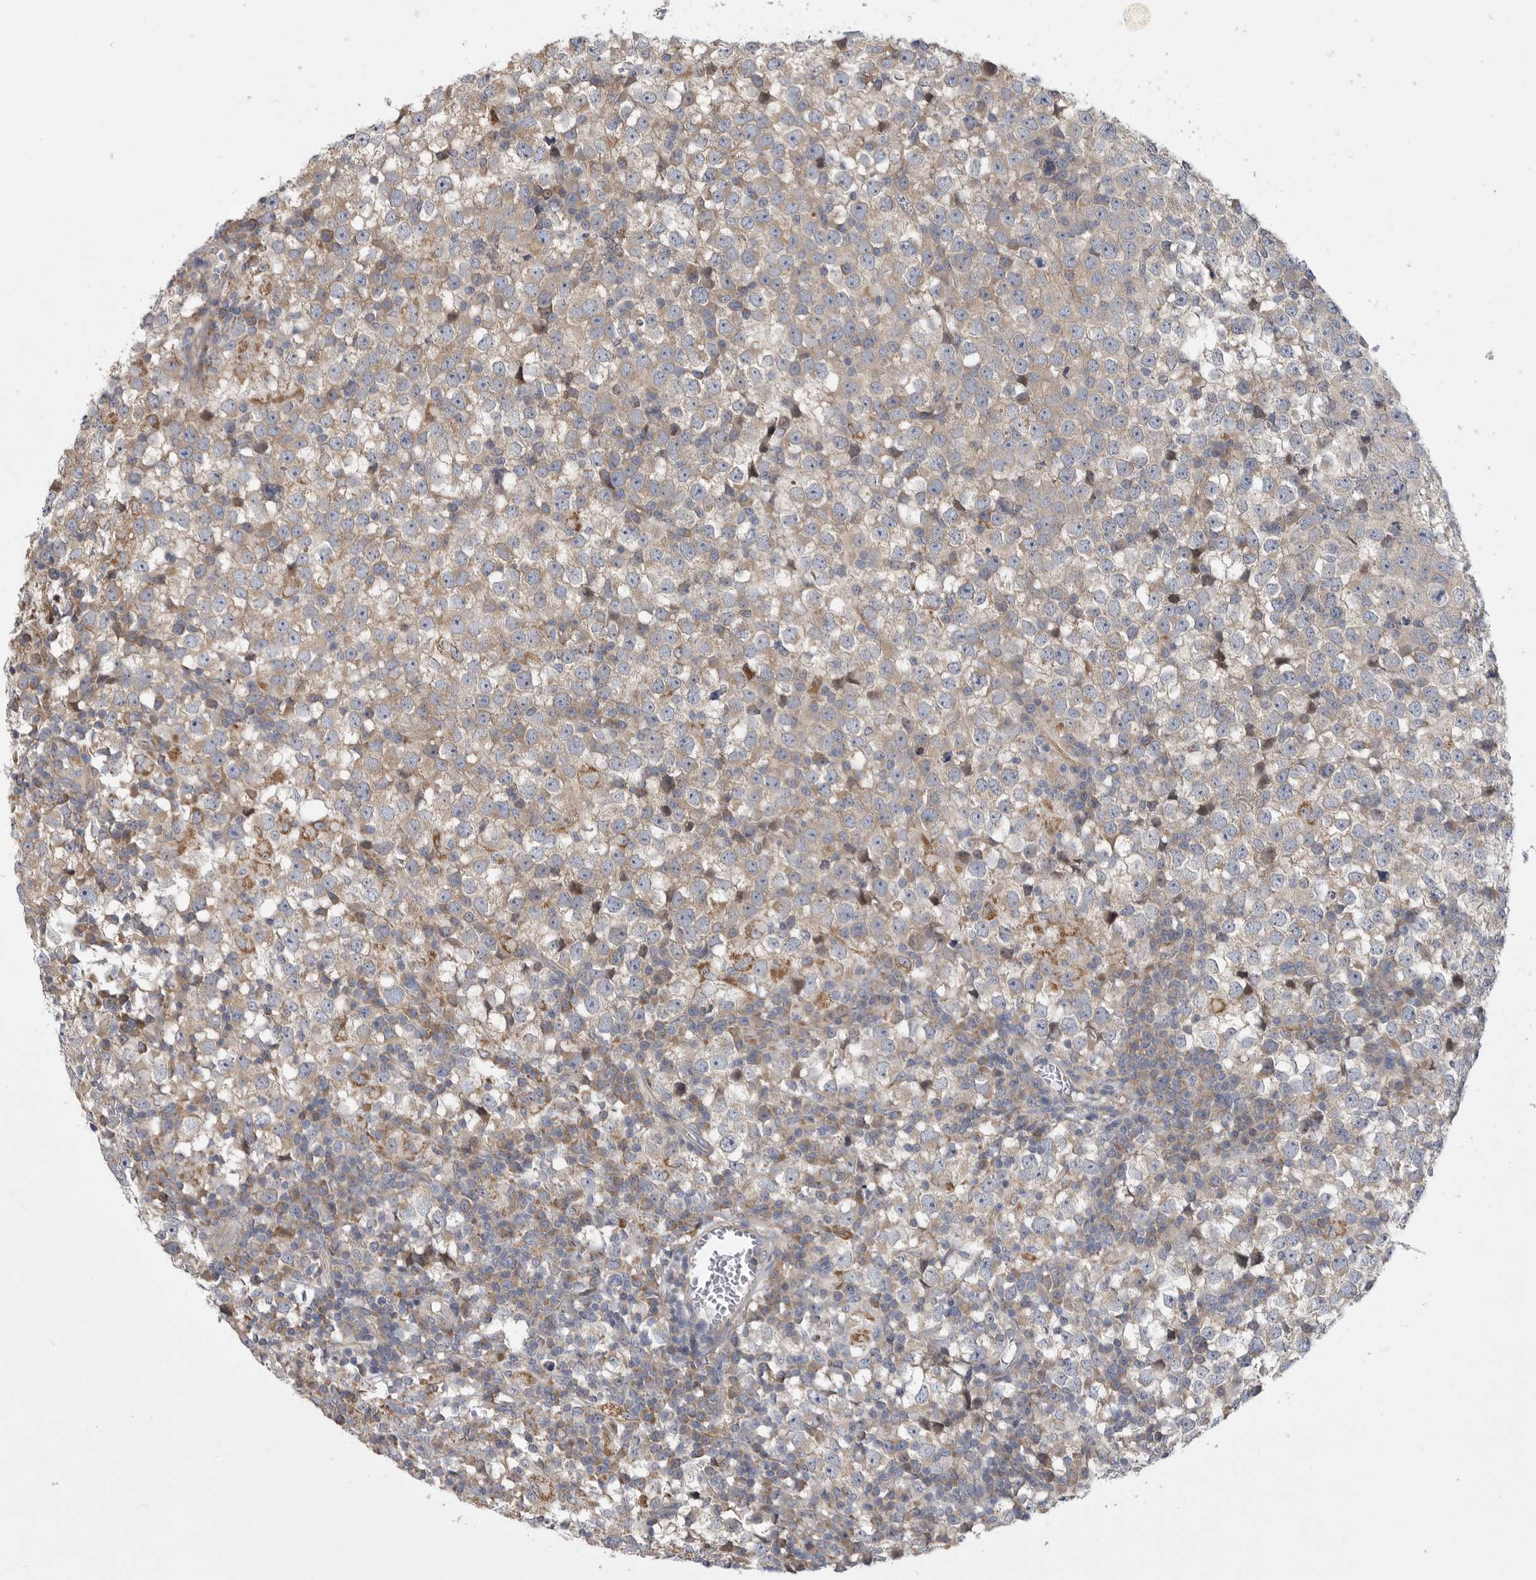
{"staining": {"intensity": "moderate", "quantity": "<25%", "location": "cytoplasmic/membranous"}, "tissue": "testis cancer", "cell_type": "Tumor cells", "image_type": "cancer", "snomed": [{"axis": "morphology", "description": "Seminoma, NOS"}, {"axis": "topography", "description": "Testis"}], "caption": "Testis cancer was stained to show a protein in brown. There is low levels of moderate cytoplasmic/membranous expression in about <25% of tumor cells.", "gene": "FBXO43", "patient": {"sex": "male", "age": 65}}